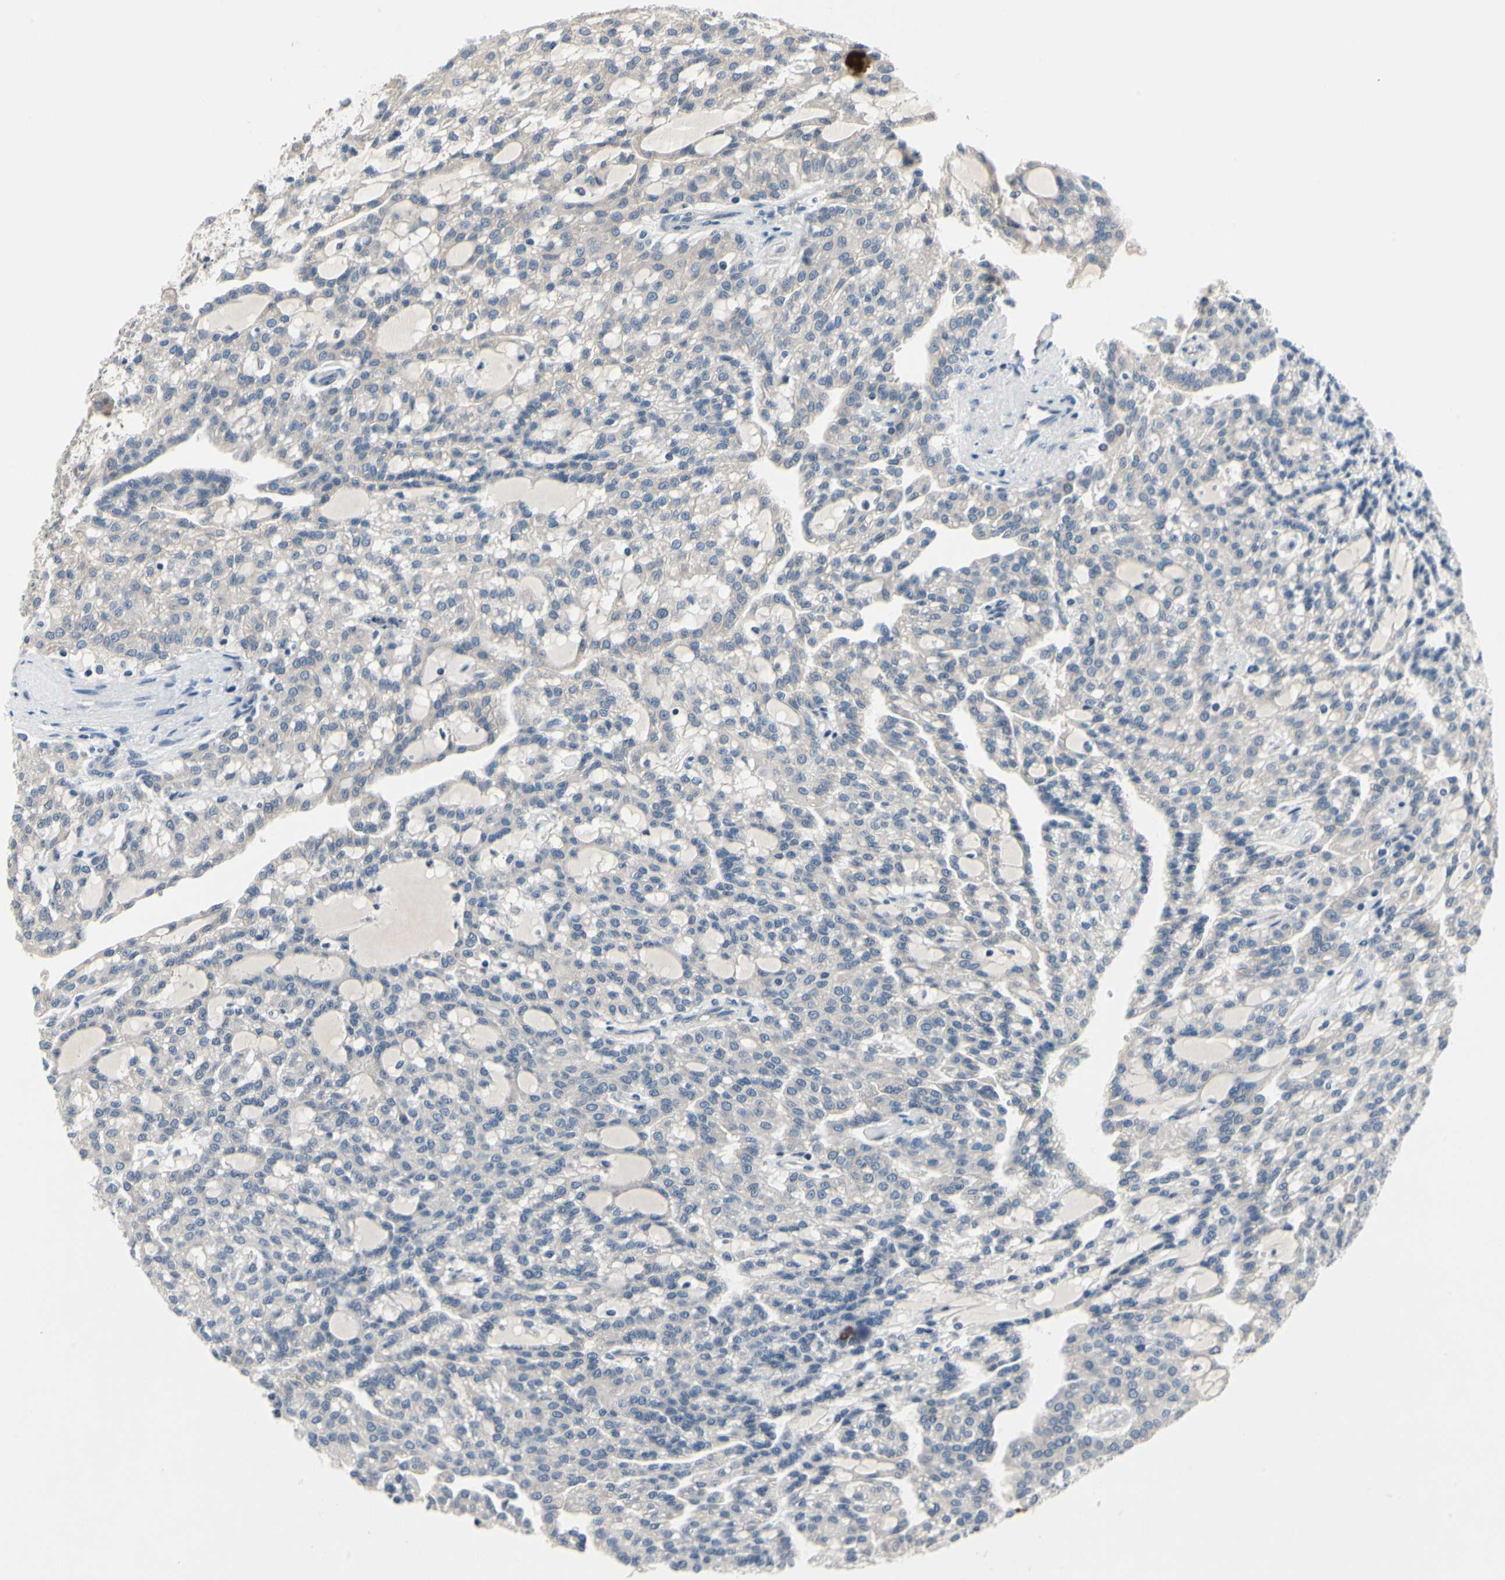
{"staining": {"intensity": "weak", "quantity": "<25%", "location": "cytoplasmic/membranous"}, "tissue": "renal cancer", "cell_type": "Tumor cells", "image_type": "cancer", "snomed": [{"axis": "morphology", "description": "Adenocarcinoma, NOS"}, {"axis": "topography", "description": "Kidney"}], "caption": "IHC photomicrograph of adenocarcinoma (renal) stained for a protein (brown), which shows no positivity in tumor cells.", "gene": "SELENOK", "patient": {"sex": "male", "age": 63}}